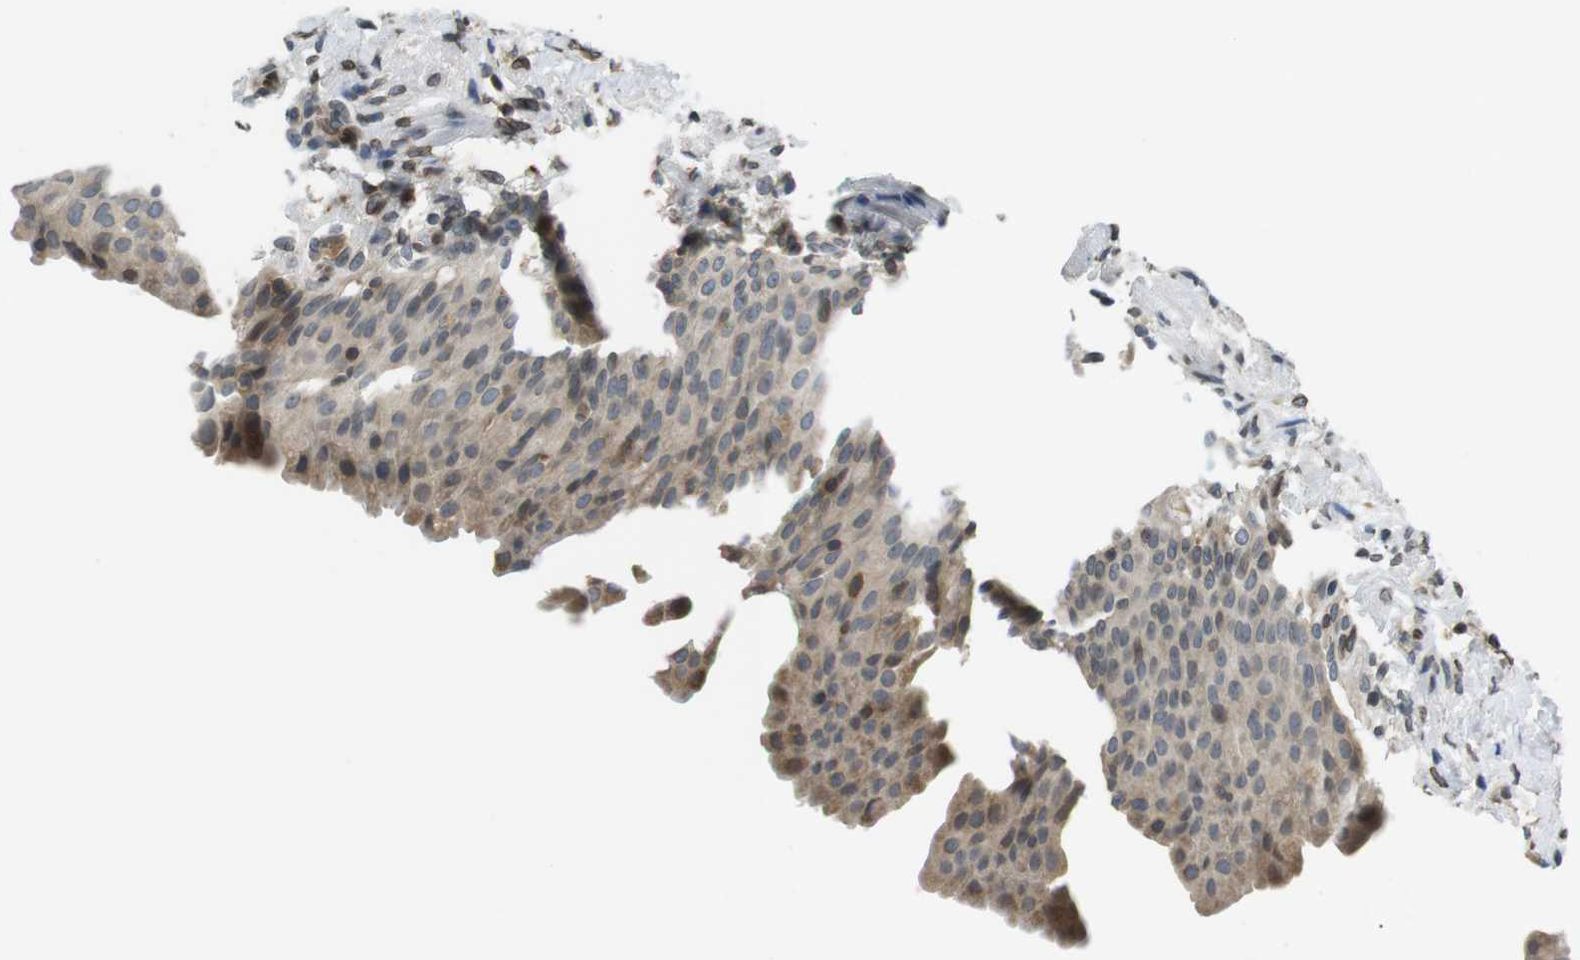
{"staining": {"intensity": "weak", "quantity": ">75%", "location": "cytoplasmic/membranous"}, "tissue": "urinary bladder", "cell_type": "Urothelial cells", "image_type": "normal", "snomed": [{"axis": "morphology", "description": "Normal tissue, NOS"}, {"axis": "topography", "description": "Urinary bladder"}], "caption": "Immunohistochemistry image of normal urinary bladder stained for a protein (brown), which exhibits low levels of weak cytoplasmic/membranous expression in about >75% of urothelial cells.", "gene": "TMX4", "patient": {"sex": "female", "age": 79}}